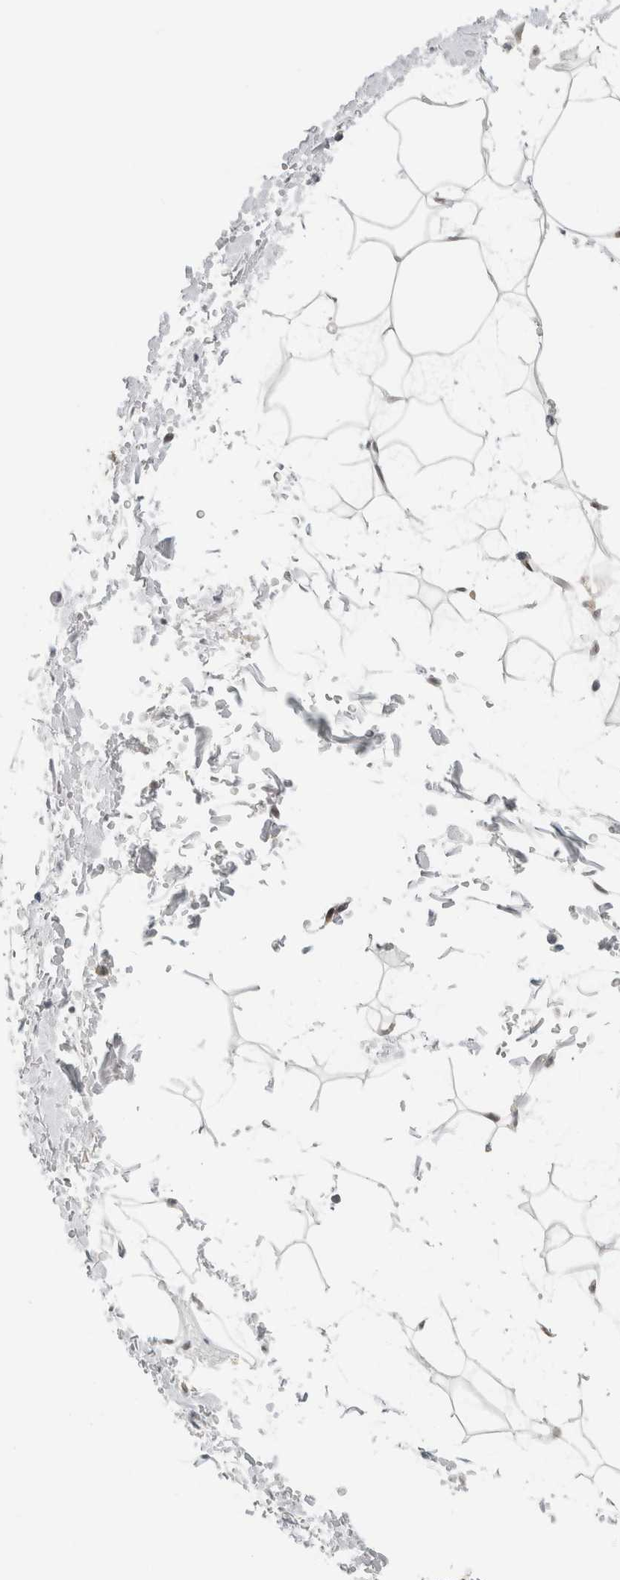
{"staining": {"intensity": "negative", "quantity": "none", "location": "none"}, "tissue": "adipose tissue", "cell_type": "Adipocytes", "image_type": "normal", "snomed": [{"axis": "morphology", "description": "Normal tissue, NOS"}, {"axis": "topography", "description": "Soft tissue"}], "caption": "IHC image of unremarkable adipose tissue: human adipose tissue stained with DAB (3,3'-diaminobenzidine) displays no significant protein staining in adipocytes.", "gene": "EIF4G3", "patient": {"sex": "male", "age": 72}}